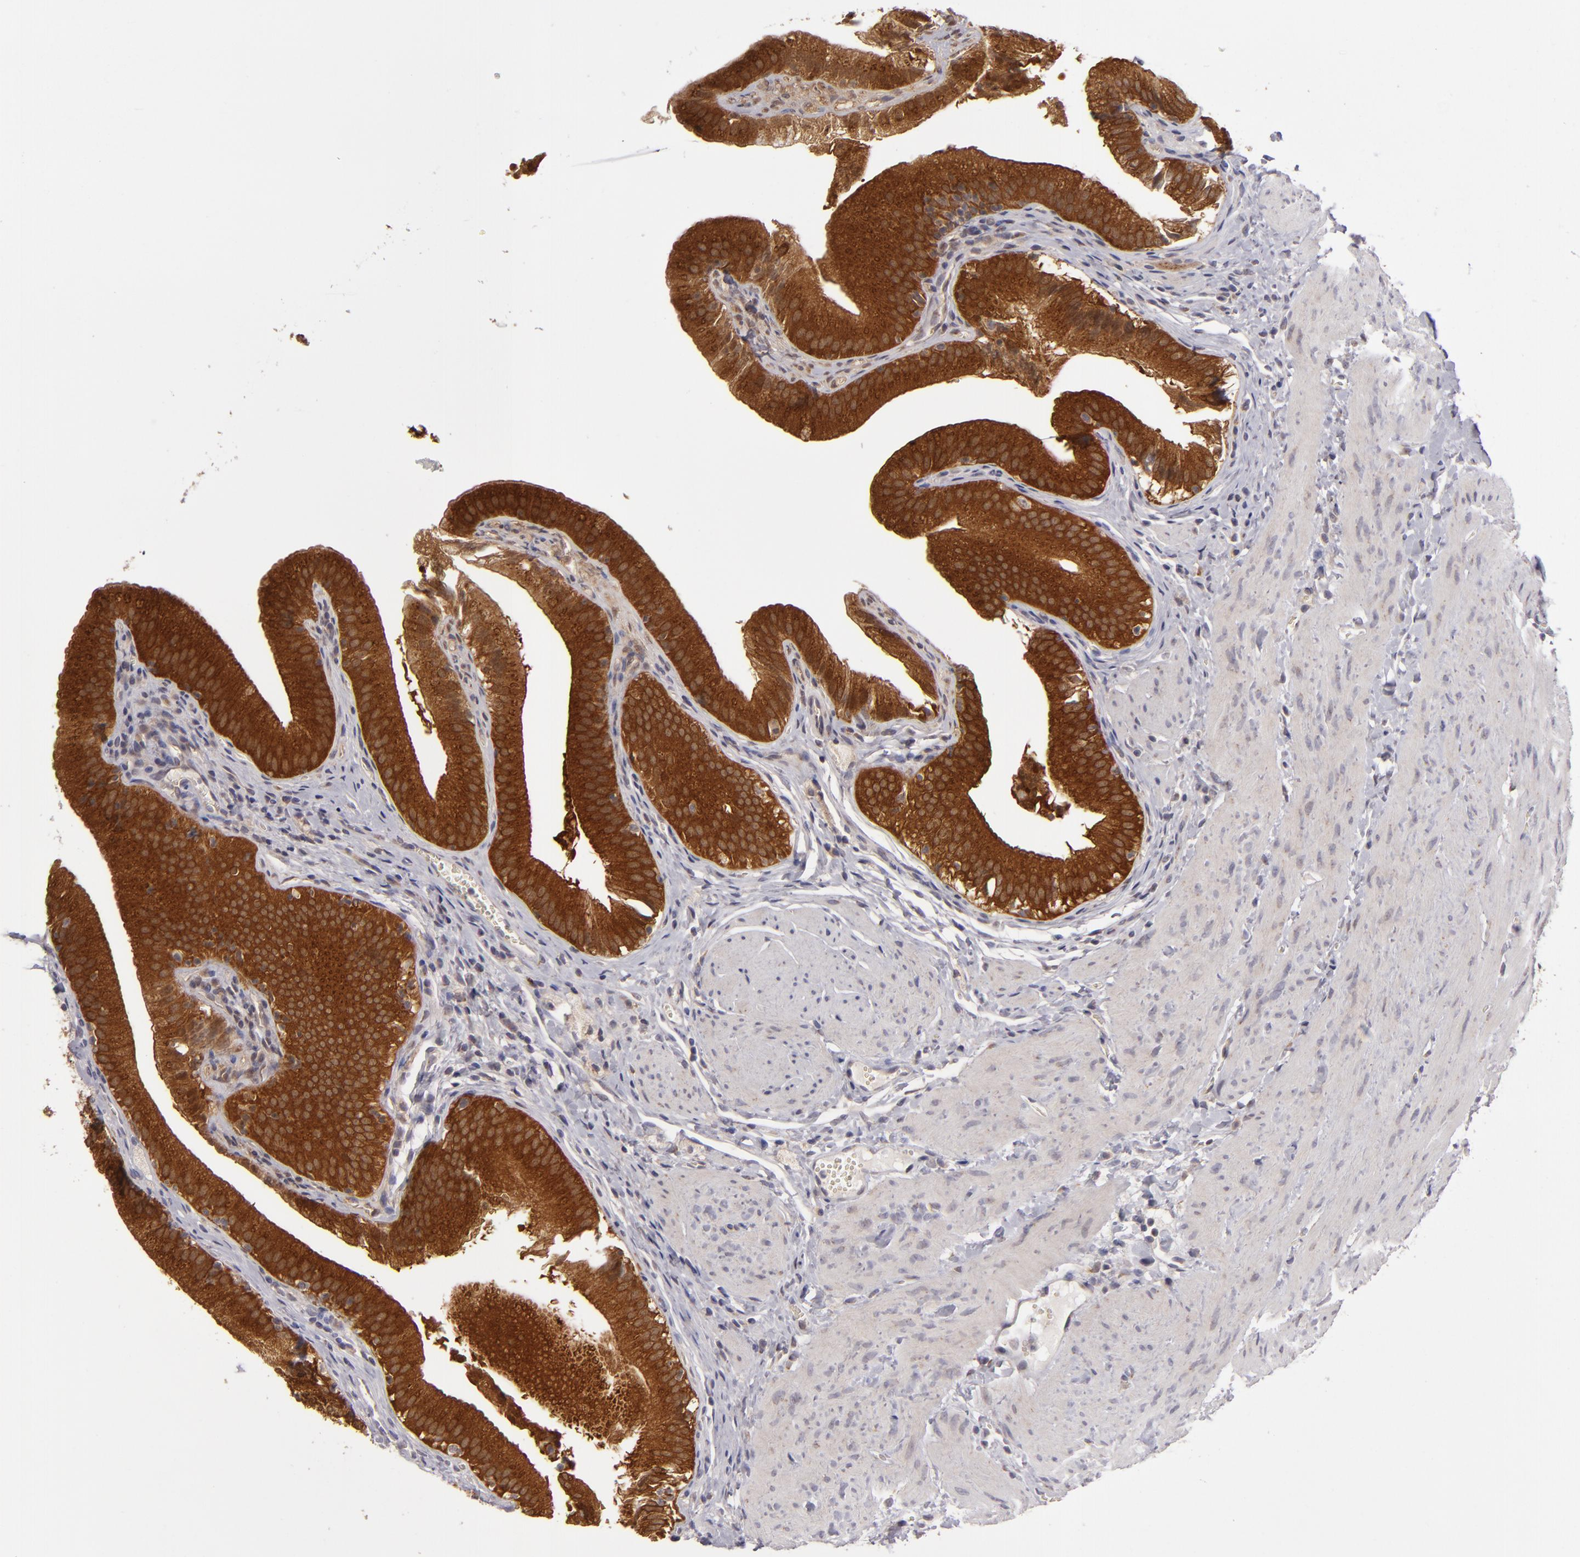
{"staining": {"intensity": "strong", "quantity": ">75%", "location": "cytoplasmic/membranous"}, "tissue": "gallbladder", "cell_type": "Glandular cells", "image_type": "normal", "snomed": [{"axis": "morphology", "description": "Normal tissue, NOS"}, {"axis": "topography", "description": "Gallbladder"}], "caption": "Gallbladder stained with DAB immunohistochemistry exhibits high levels of strong cytoplasmic/membranous expression in approximately >75% of glandular cells.", "gene": "SH2D4A", "patient": {"sex": "female", "age": 24}}